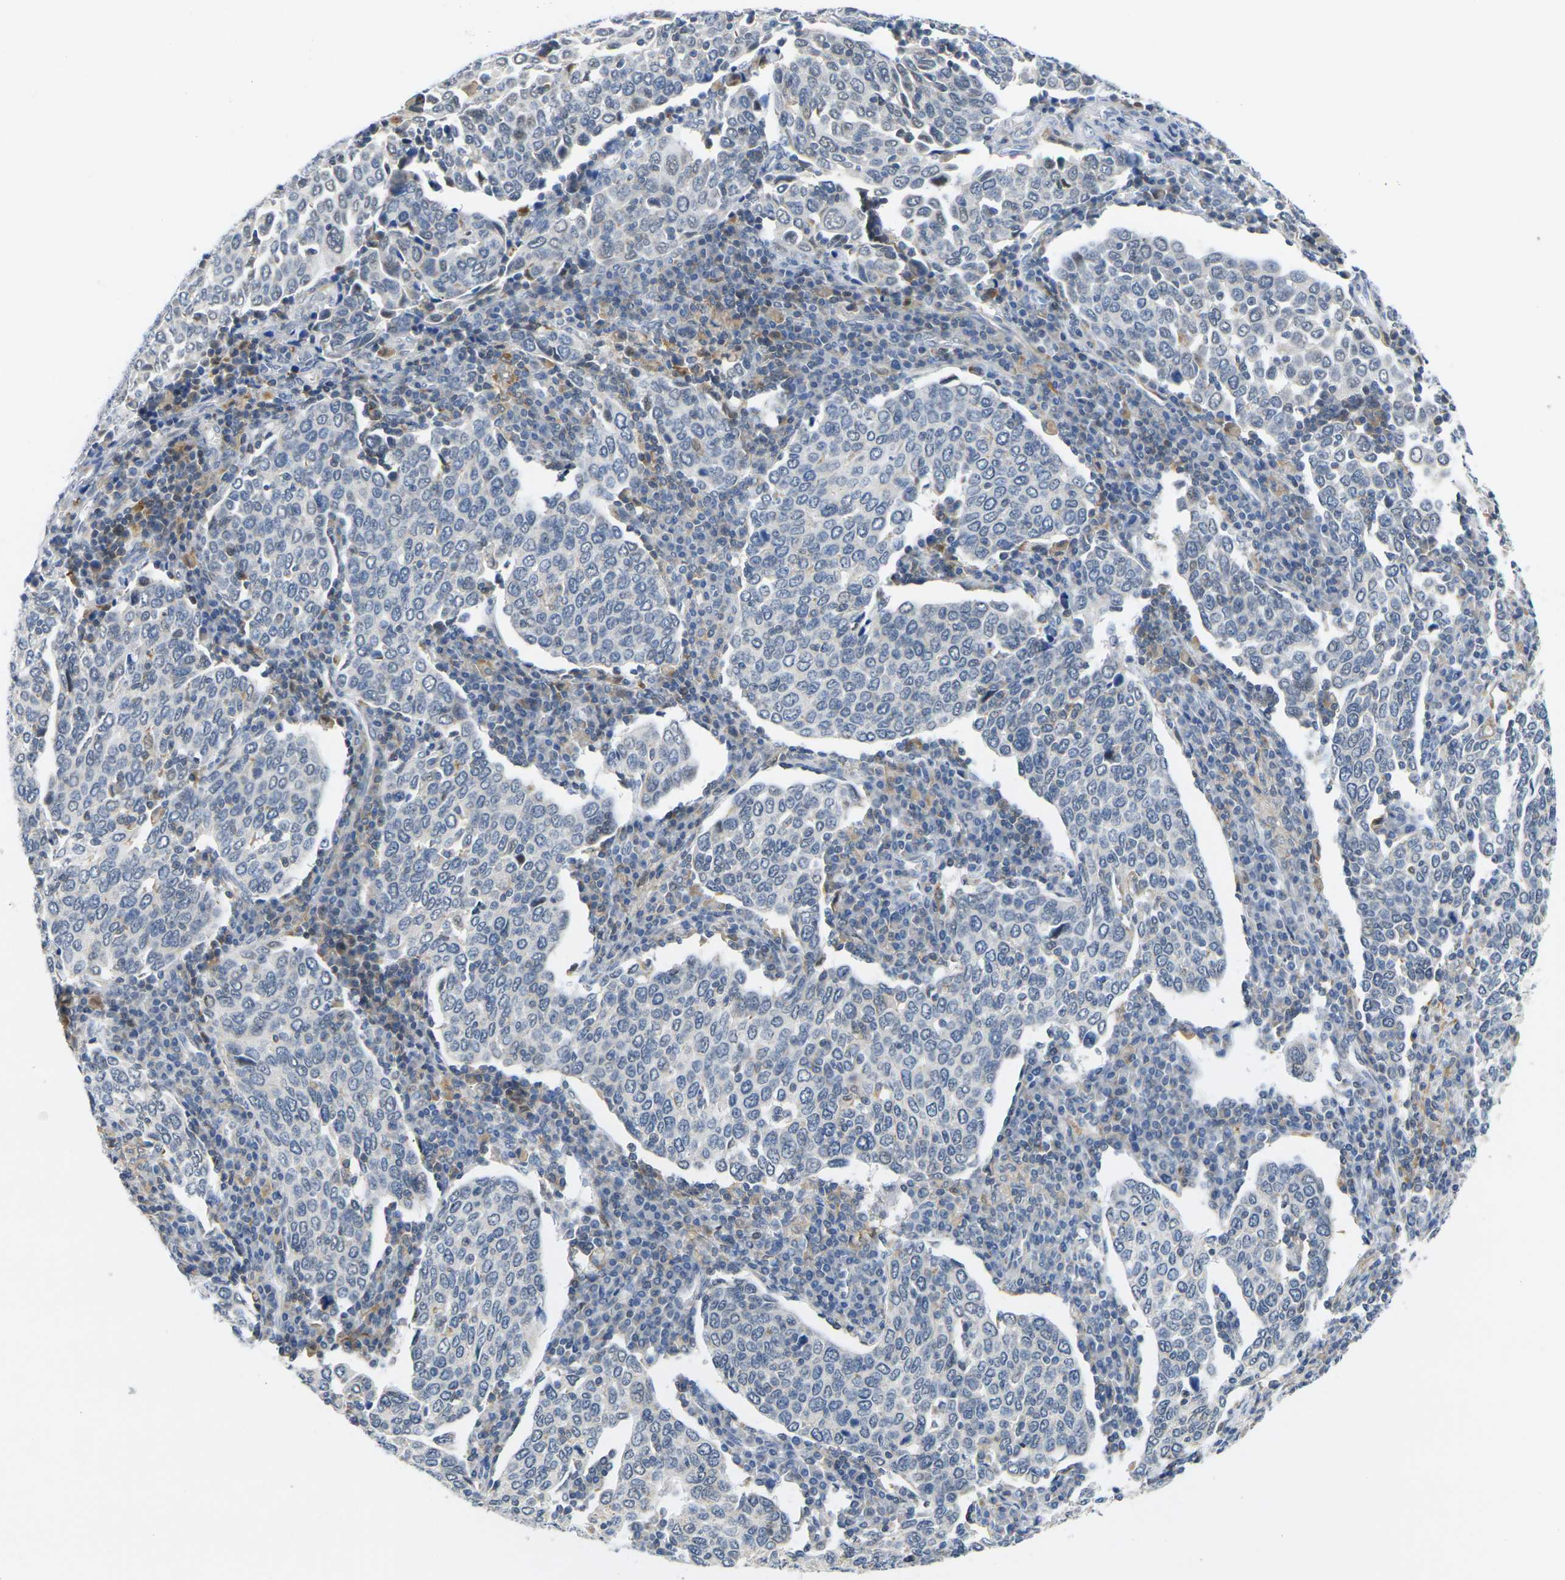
{"staining": {"intensity": "negative", "quantity": "none", "location": "none"}, "tissue": "cervical cancer", "cell_type": "Tumor cells", "image_type": "cancer", "snomed": [{"axis": "morphology", "description": "Squamous cell carcinoma, NOS"}, {"axis": "topography", "description": "Cervix"}], "caption": "This micrograph is of squamous cell carcinoma (cervical) stained with immunohistochemistry to label a protein in brown with the nuclei are counter-stained blue. There is no staining in tumor cells.", "gene": "OTOF", "patient": {"sex": "female", "age": 40}}